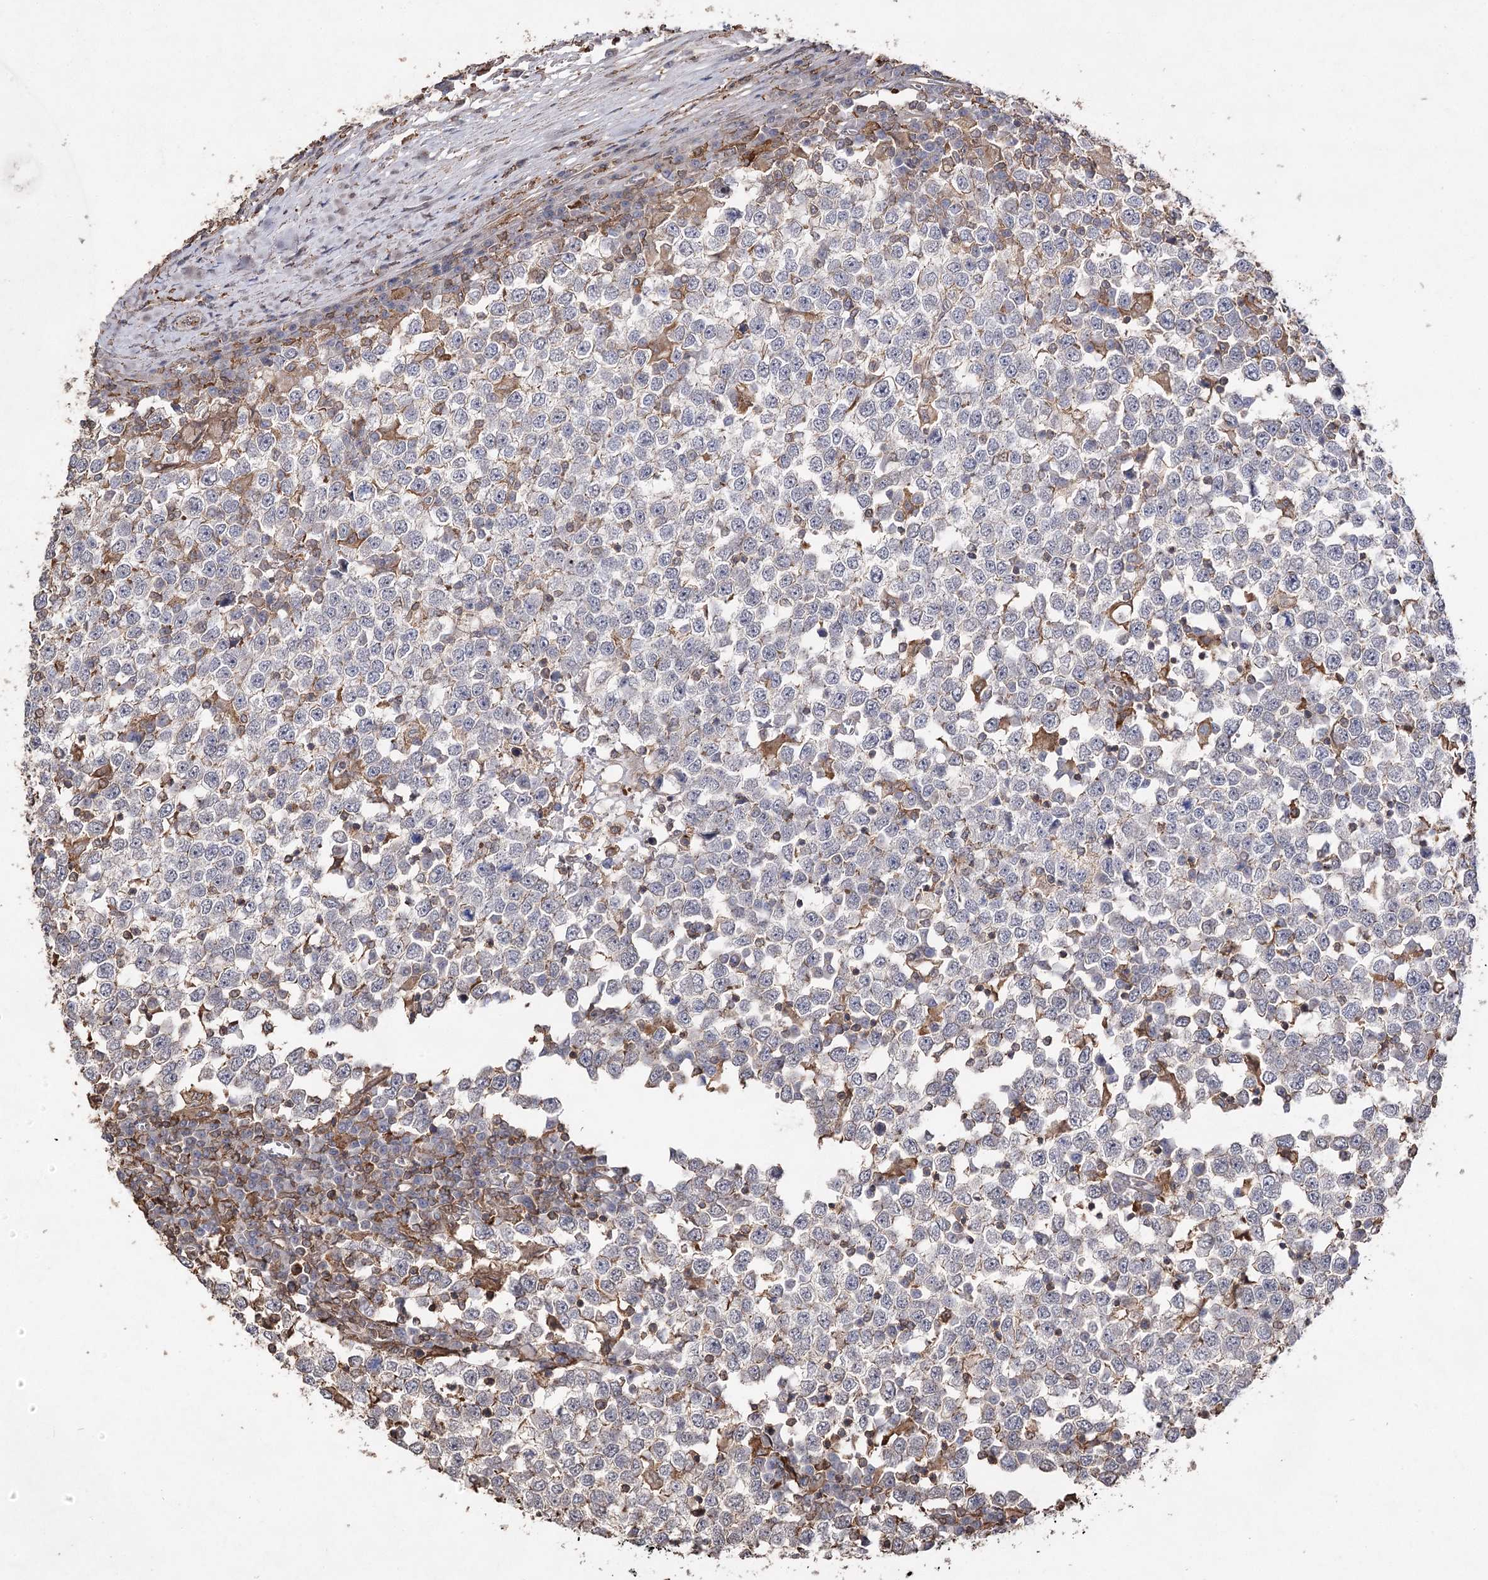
{"staining": {"intensity": "negative", "quantity": "none", "location": "none"}, "tissue": "testis cancer", "cell_type": "Tumor cells", "image_type": "cancer", "snomed": [{"axis": "morphology", "description": "Seminoma, NOS"}, {"axis": "topography", "description": "Testis"}], "caption": "Histopathology image shows no significant protein staining in tumor cells of seminoma (testis). (DAB (3,3'-diaminobenzidine) immunohistochemistry visualized using brightfield microscopy, high magnification).", "gene": "OBSL1", "patient": {"sex": "male", "age": 65}}